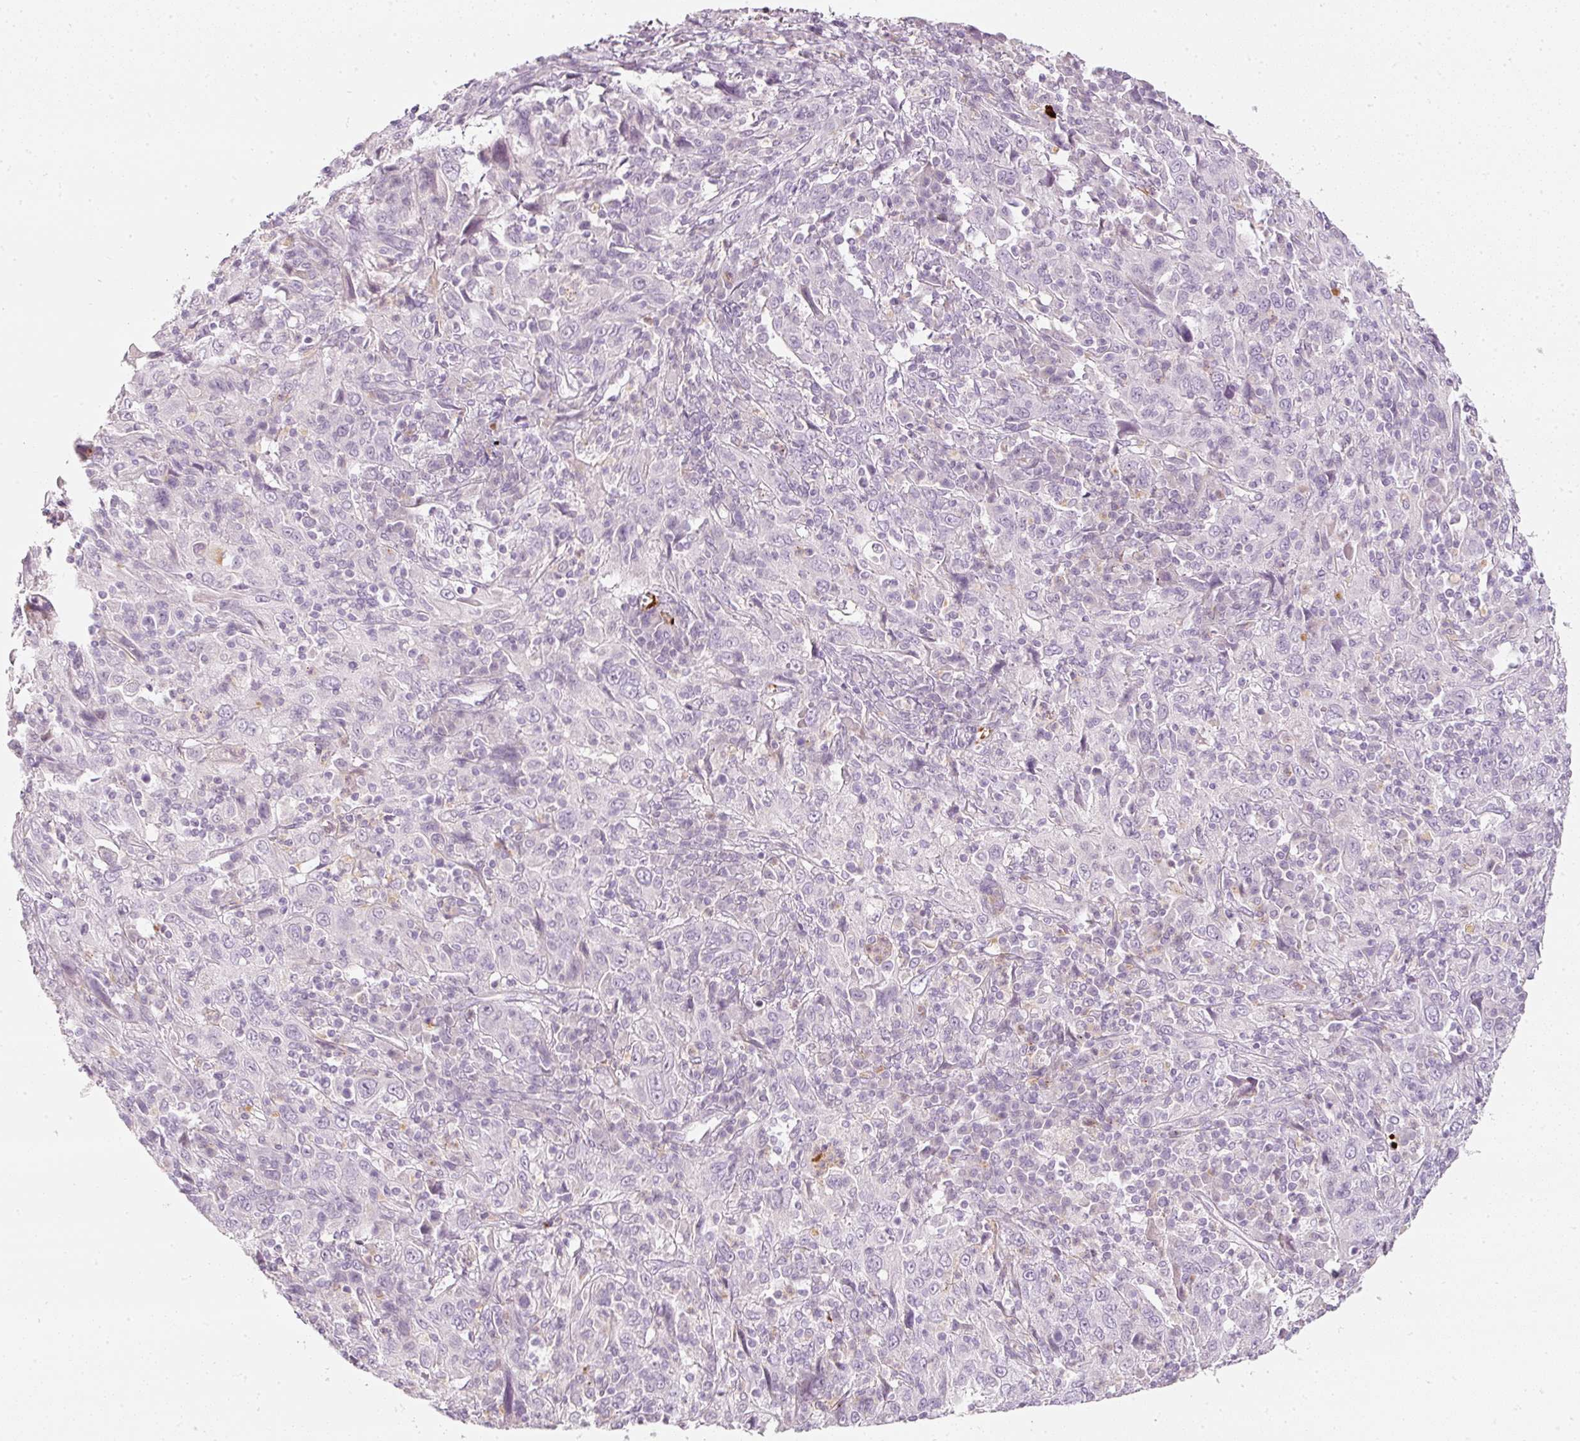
{"staining": {"intensity": "negative", "quantity": "none", "location": "none"}, "tissue": "cervical cancer", "cell_type": "Tumor cells", "image_type": "cancer", "snomed": [{"axis": "morphology", "description": "Squamous cell carcinoma, NOS"}, {"axis": "topography", "description": "Cervix"}], "caption": "This photomicrograph is of cervical cancer stained with immunohistochemistry (IHC) to label a protein in brown with the nuclei are counter-stained blue. There is no positivity in tumor cells.", "gene": "LECT2", "patient": {"sex": "female", "age": 46}}